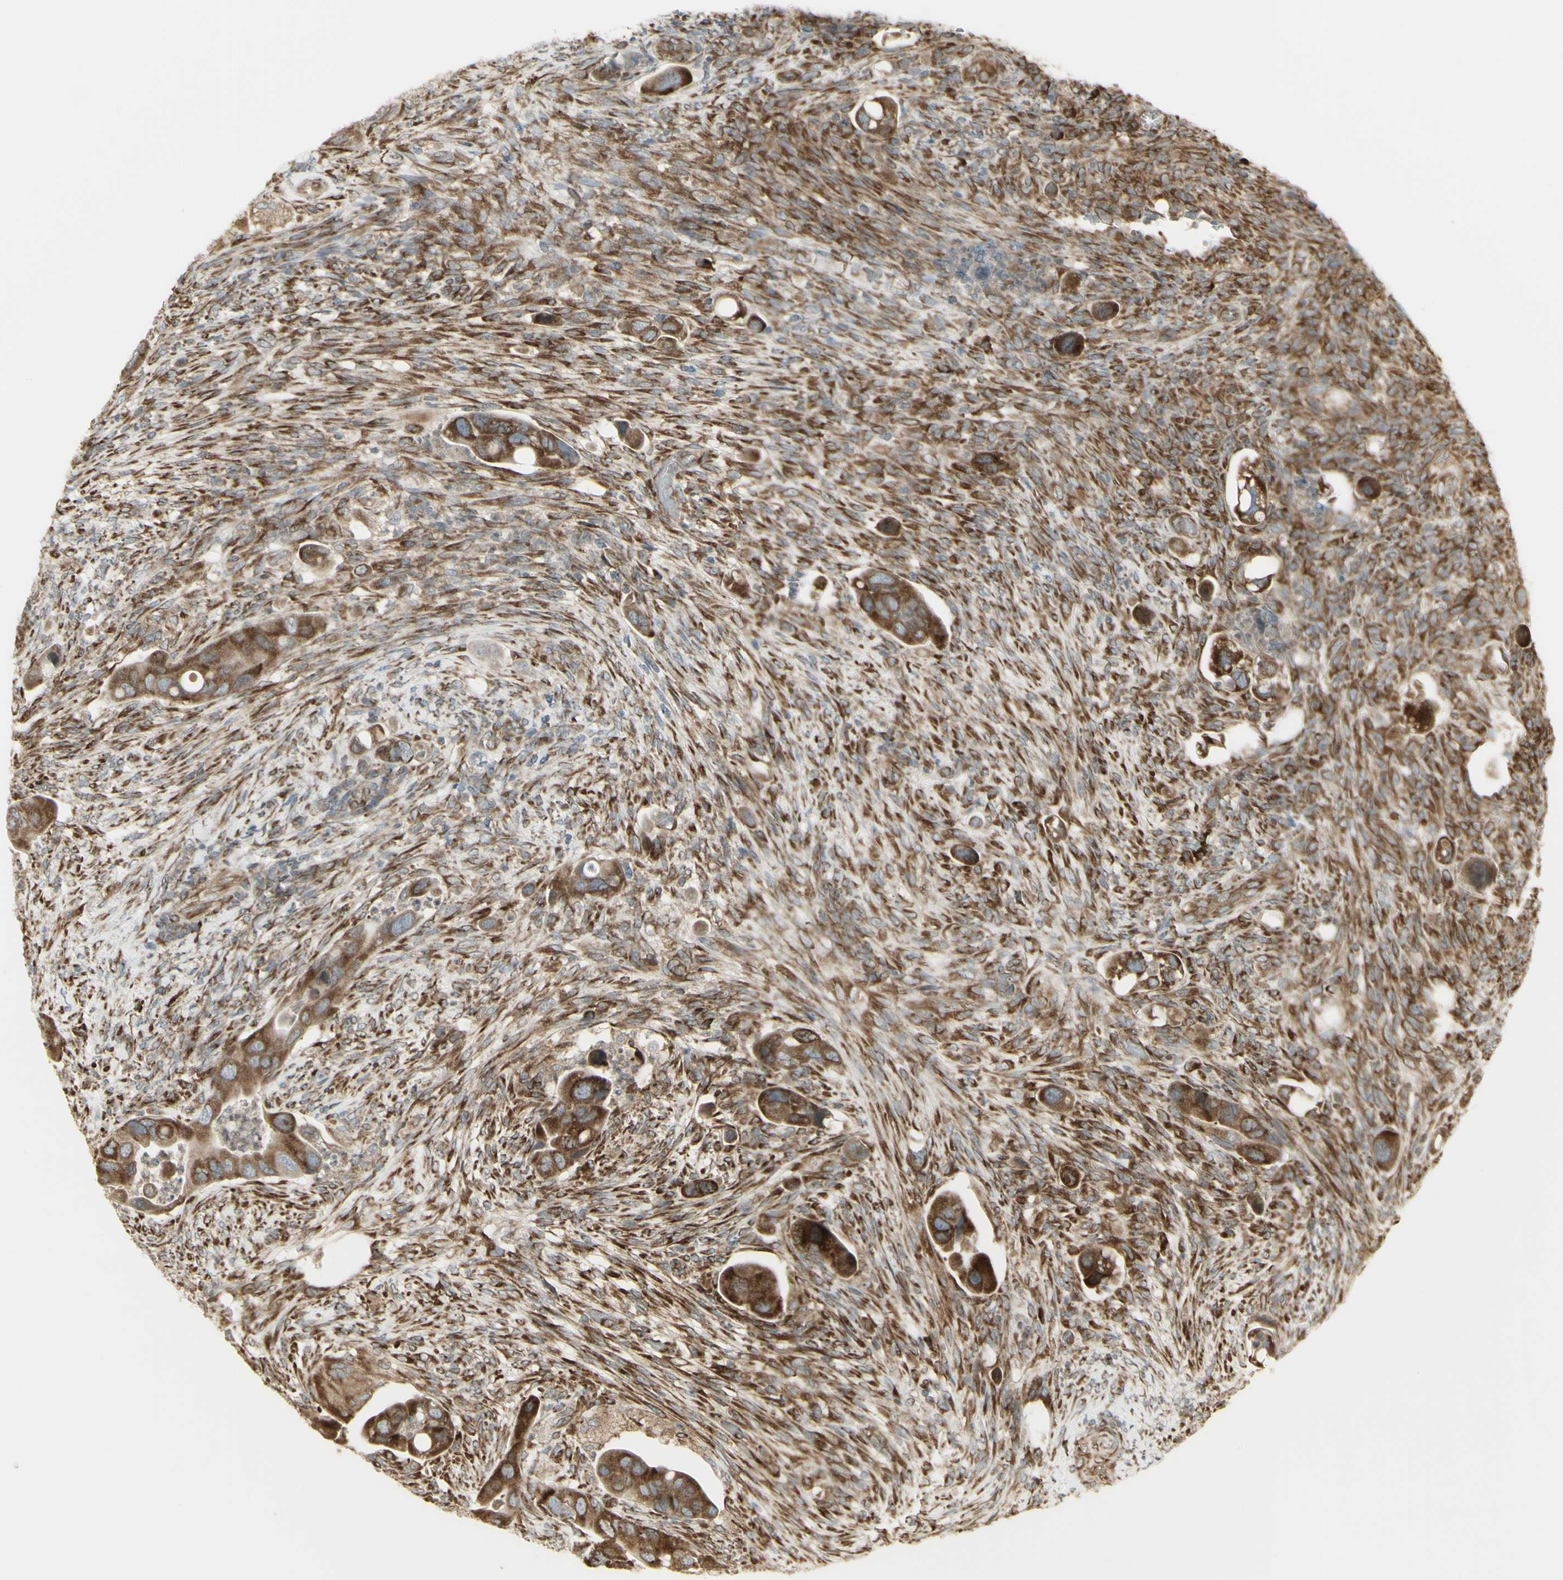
{"staining": {"intensity": "moderate", "quantity": ">75%", "location": "cytoplasmic/membranous"}, "tissue": "colorectal cancer", "cell_type": "Tumor cells", "image_type": "cancer", "snomed": [{"axis": "morphology", "description": "Adenocarcinoma, NOS"}, {"axis": "topography", "description": "Rectum"}], "caption": "A brown stain labels moderate cytoplasmic/membranous expression of a protein in human colorectal adenocarcinoma tumor cells.", "gene": "FKBP3", "patient": {"sex": "female", "age": 57}}